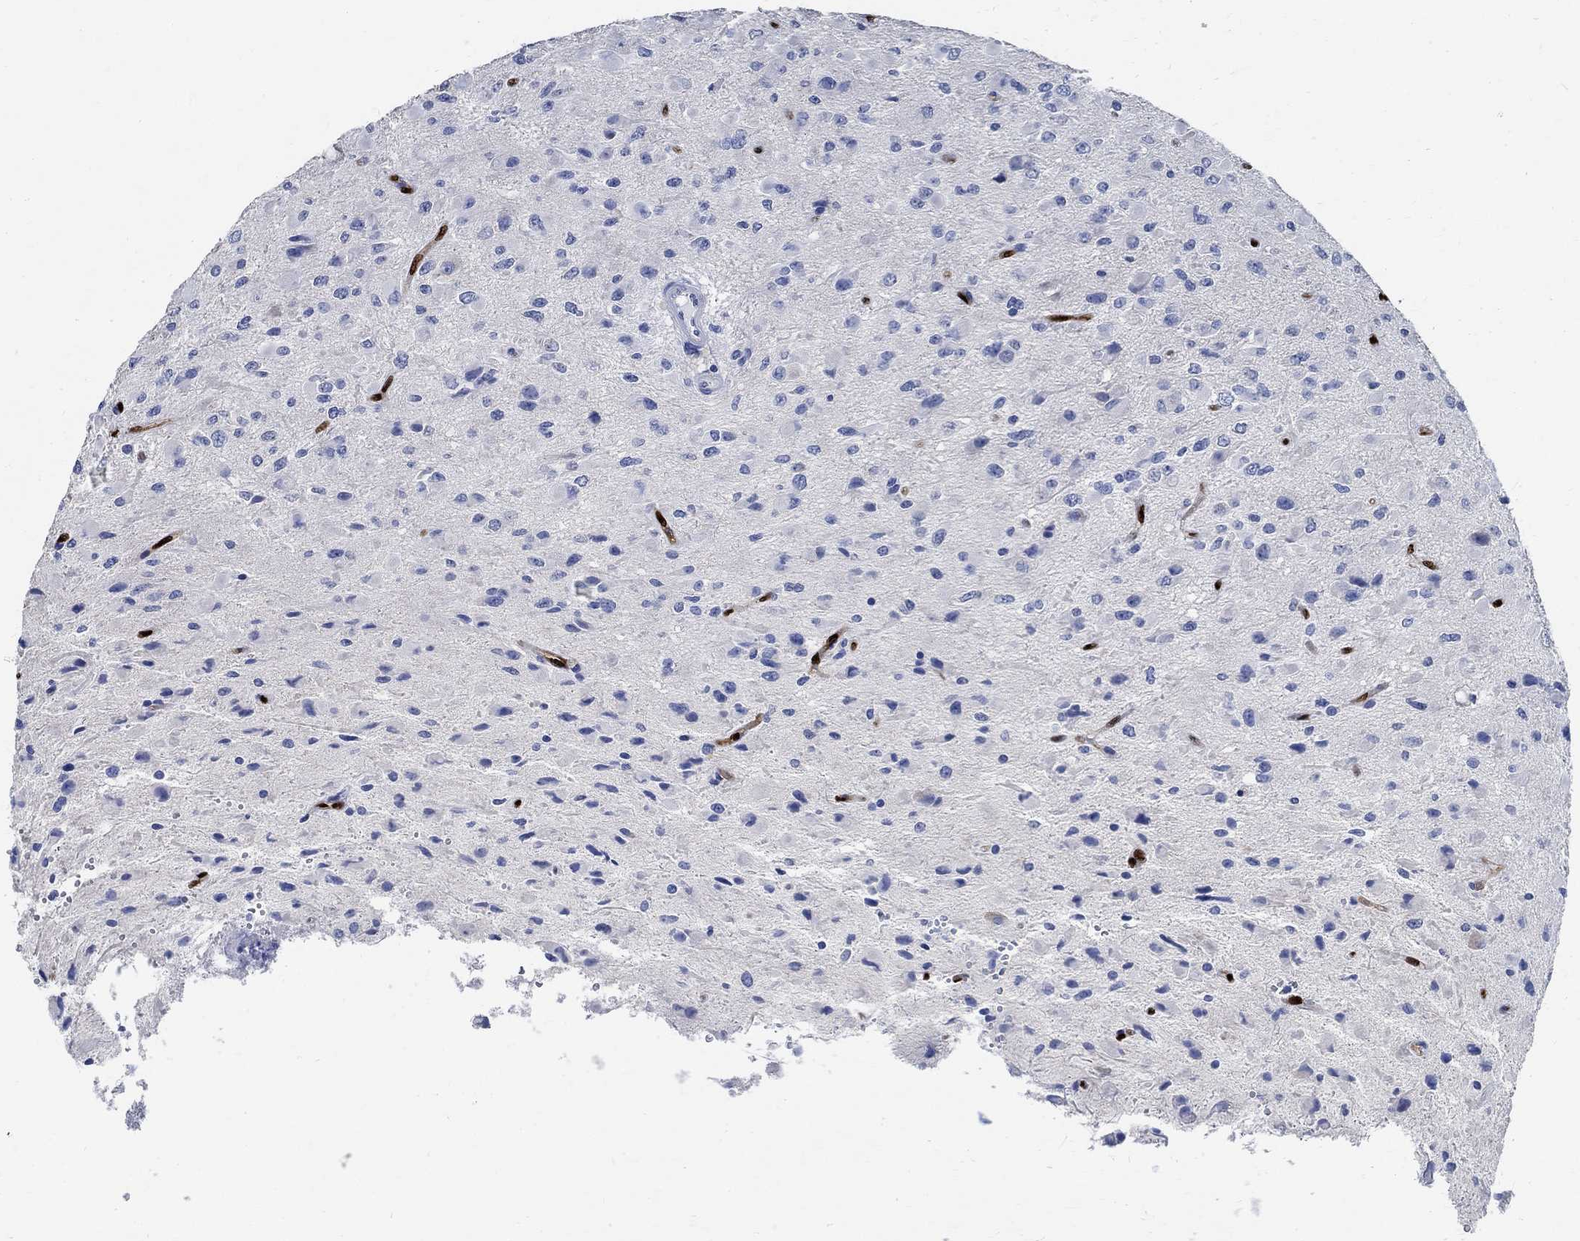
{"staining": {"intensity": "negative", "quantity": "none", "location": "none"}, "tissue": "glioma", "cell_type": "Tumor cells", "image_type": "cancer", "snomed": [{"axis": "morphology", "description": "Glioma, malignant, High grade"}, {"axis": "topography", "description": "Cerebral cortex"}], "caption": "DAB (3,3'-diaminobenzidine) immunohistochemical staining of malignant glioma (high-grade) reveals no significant expression in tumor cells.", "gene": "PRX", "patient": {"sex": "male", "age": 35}}